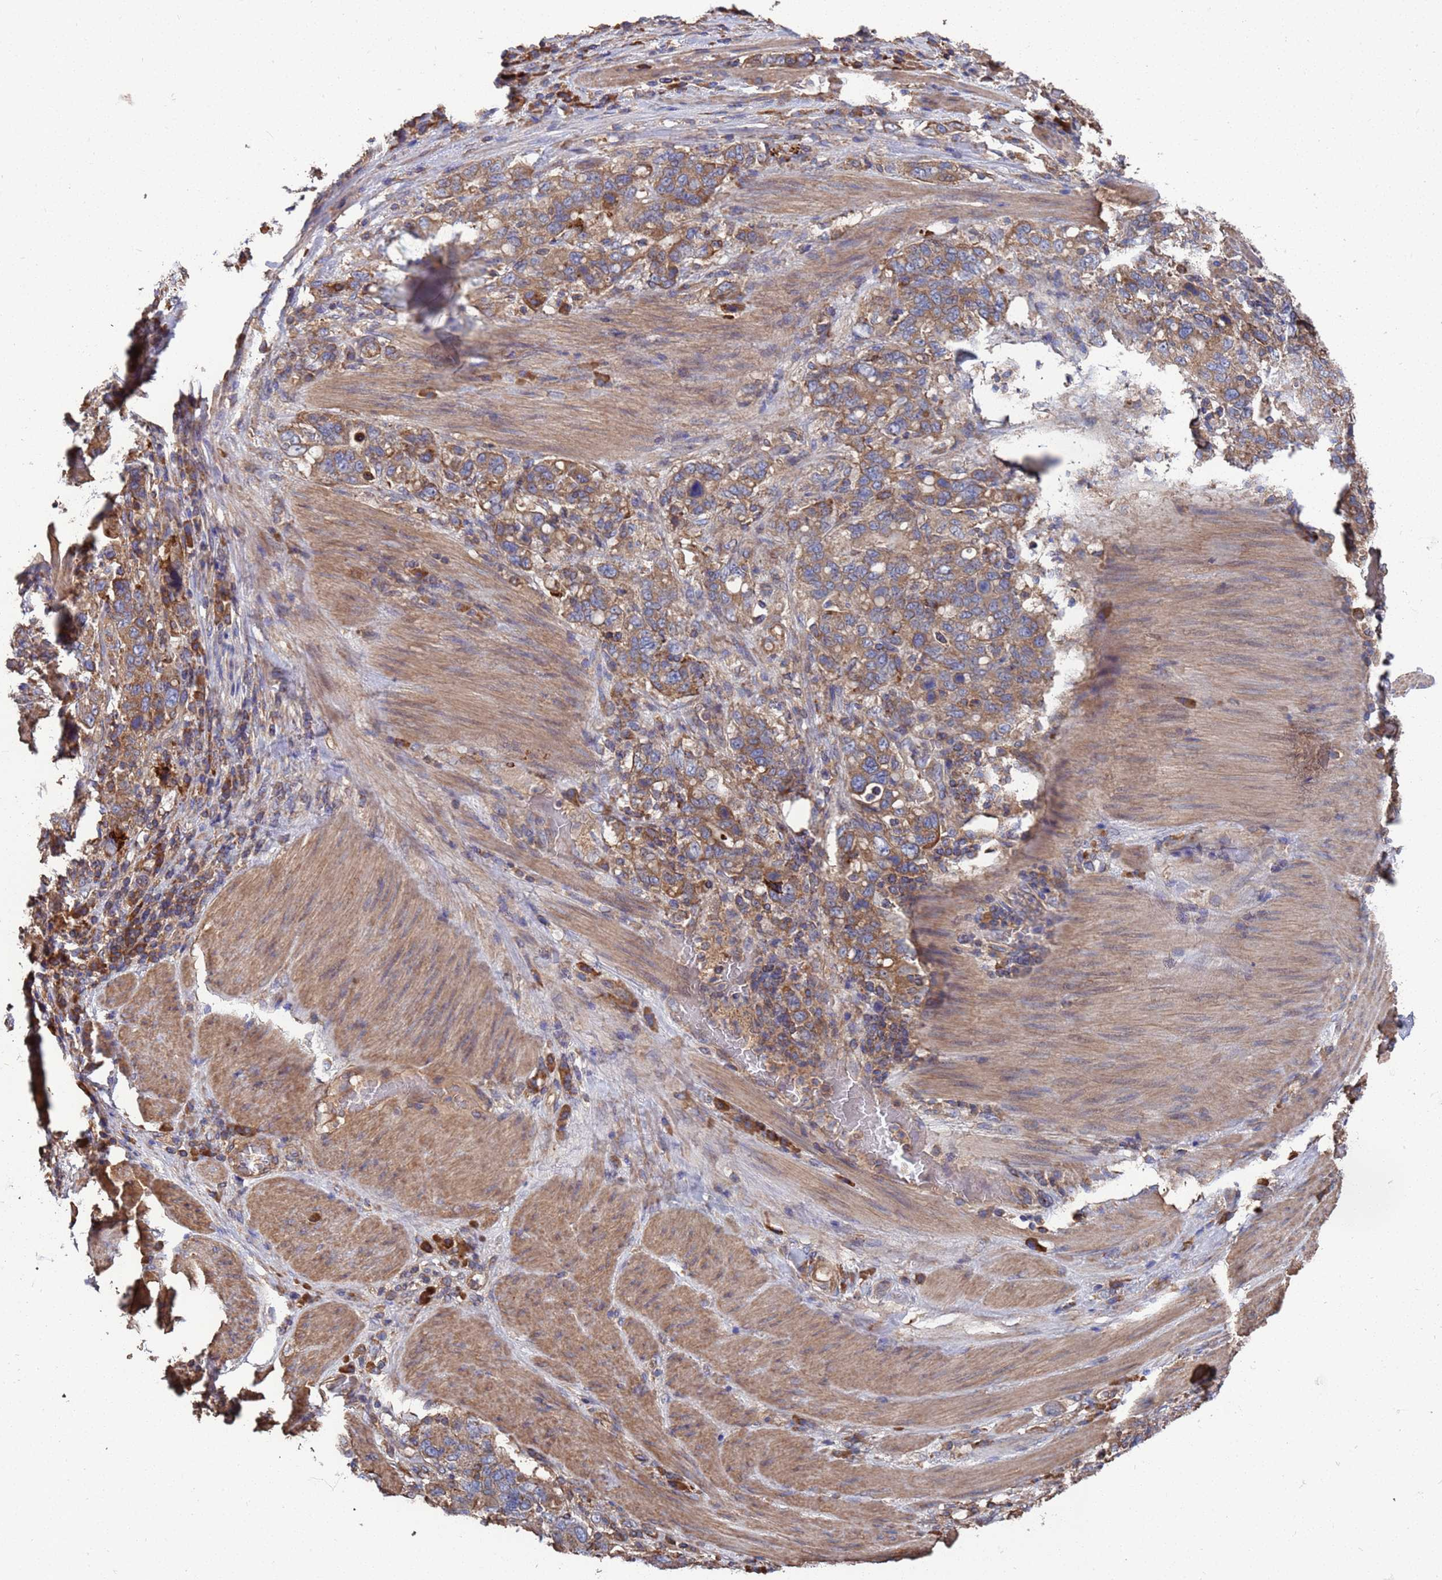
{"staining": {"intensity": "moderate", "quantity": ">75%", "location": "cytoplasmic/membranous"}, "tissue": "stomach cancer", "cell_type": "Tumor cells", "image_type": "cancer", "snomed": [{"axis": "morphology", "description": "Adenocarcinoma, NOS"}, {"axis": "topography", "description": "Stomach, upper"}, {"axis": "topography", "description": "Stomach"}], "caption": "Brown immunohistochemical staining in stomach cancer exhibits moderate cytoplasmic/membranous expression in about >75% of tumor cells.", "gene": "PYCR1", "patient": {"sex": "male", "age": 62}}